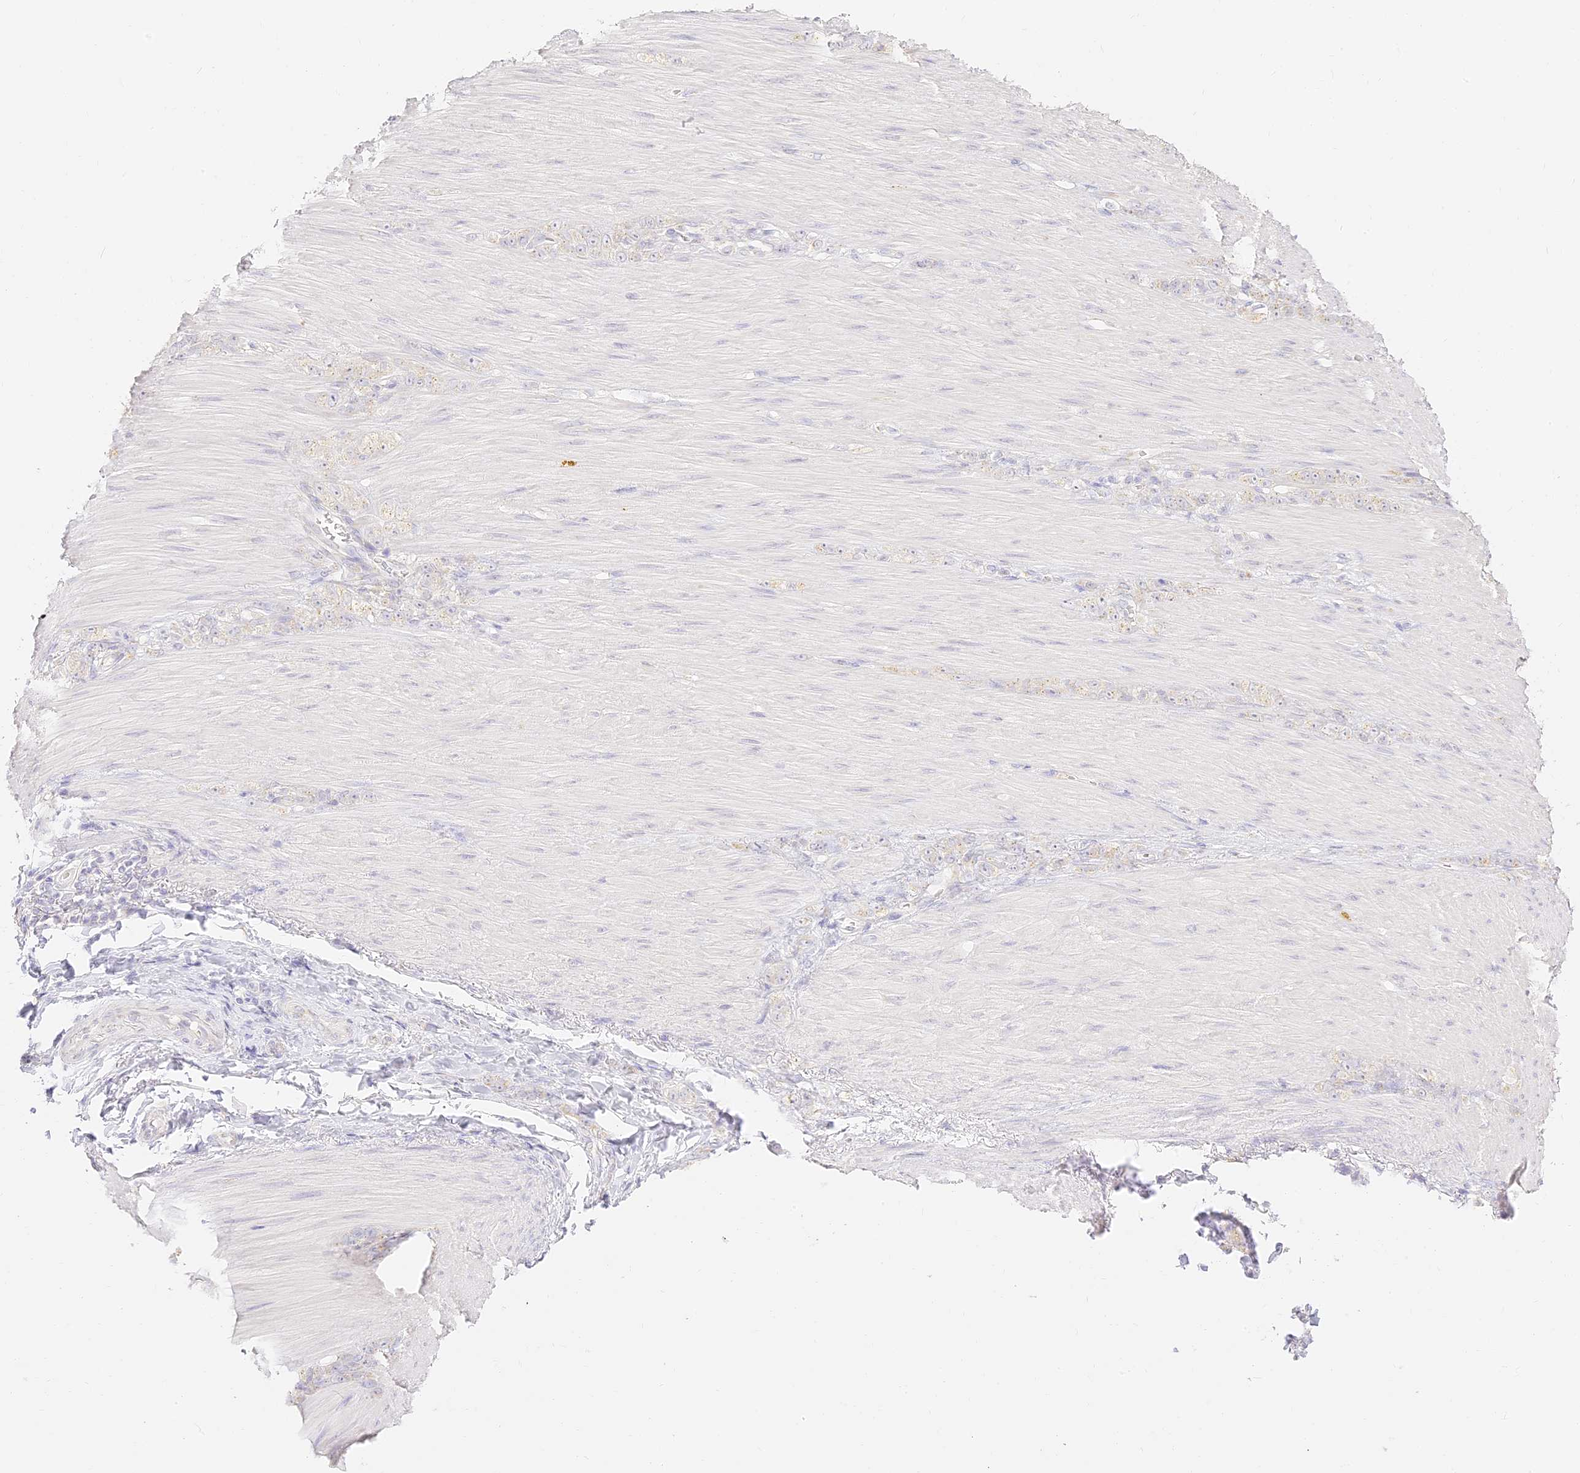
{"staining": {"intensity": "negative", "quantity": "none", "location": "none"}, "tissue": "stomach cancer", "cell_type": "Tumor cells", "image_type": "cancer", "snomed": [{"axis": "morphology", "description": "Normal tissue, NOS"}, {"axis": "morphology", "description": "Adenocarcinoma, NOS"}, {"axis": "topography", "description": "Stomach"}], "caption": "A high-resolution photomicrograph shows immunohistochemistry staining of adenocarcinoma (stomach), which reveals no significant expression in tumor cells.", "gene": "SEC13", "patient": {"sex": "male", "age": 82}}